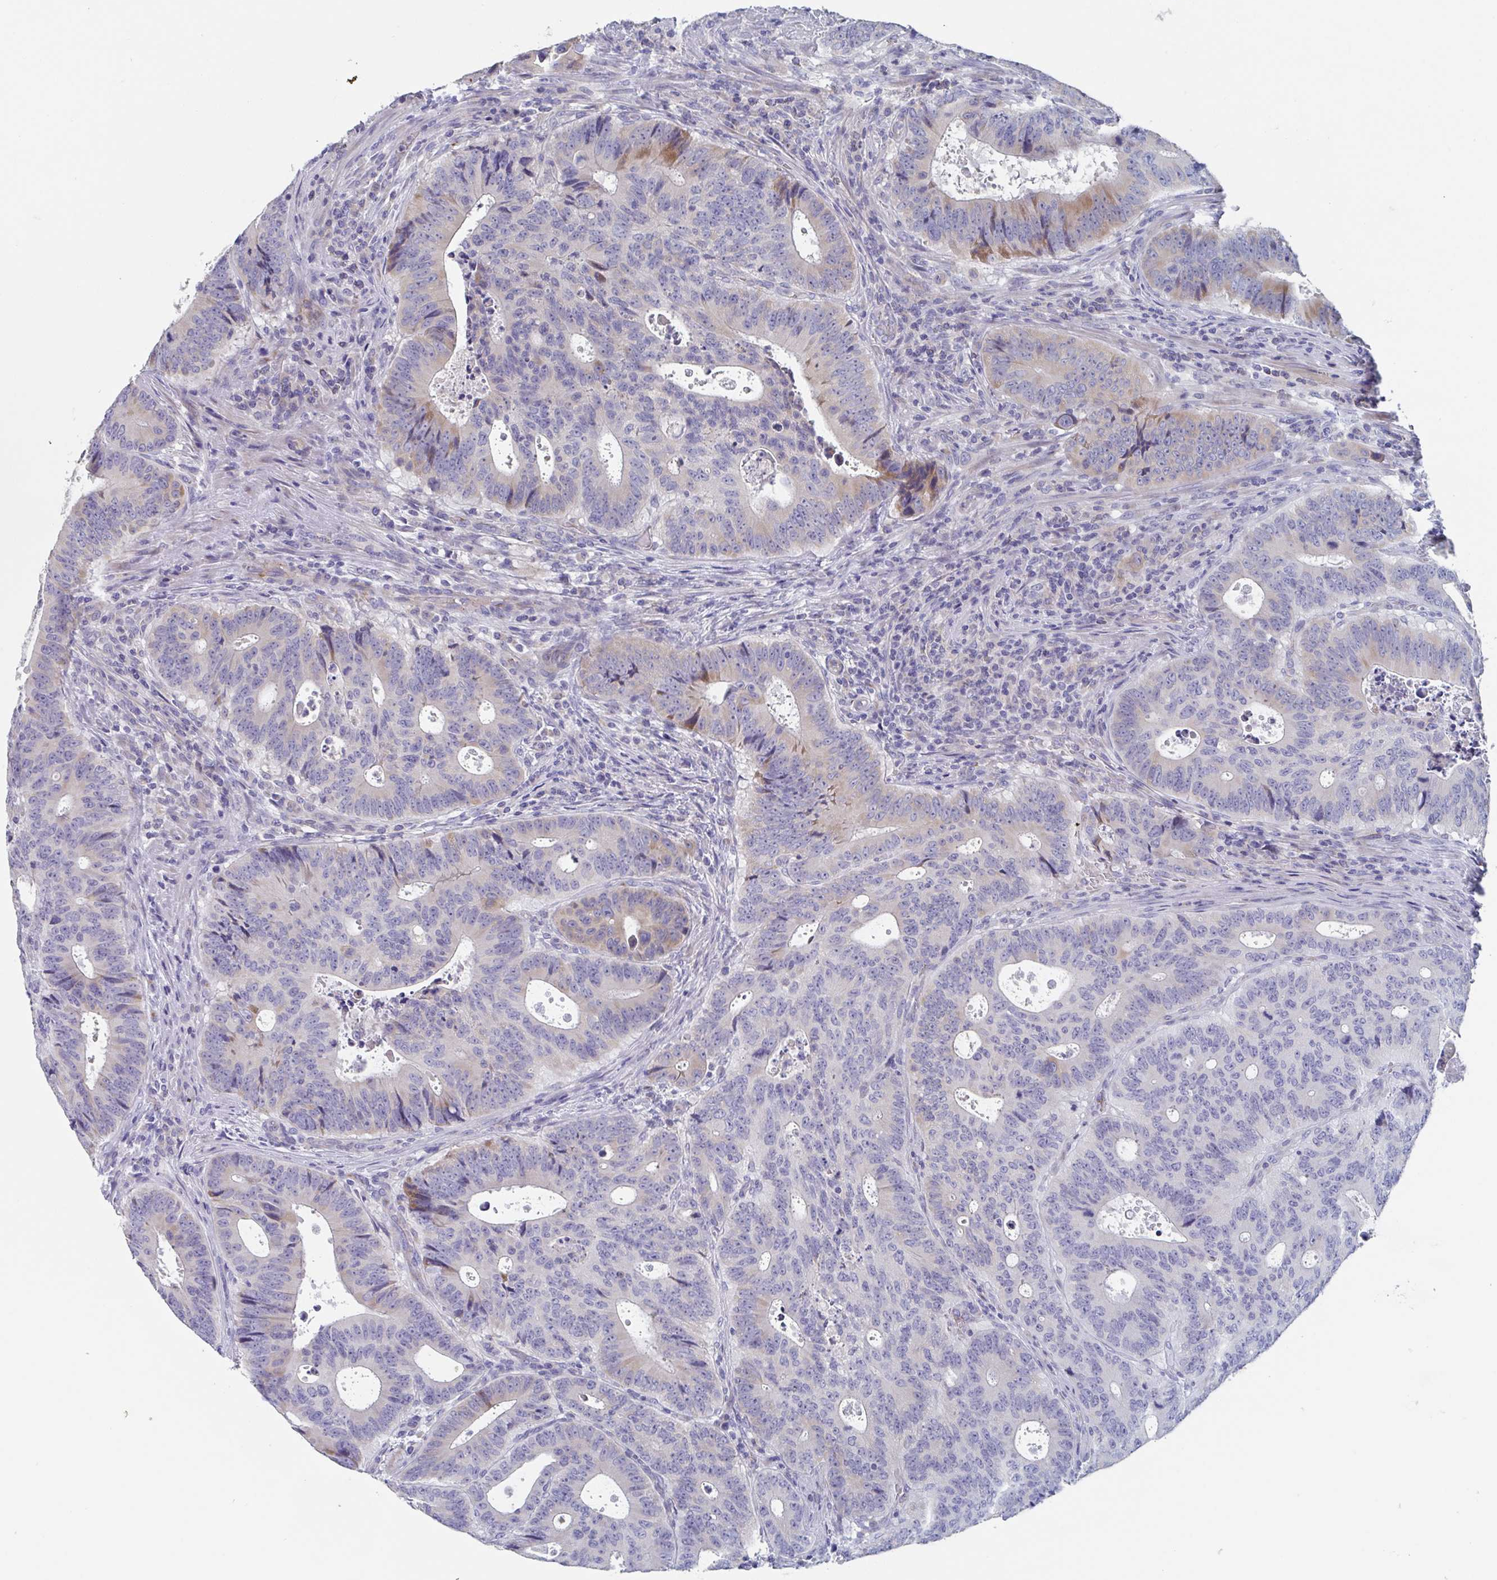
{"staining": {"intensity": "moderate", "quantity": "<25%", "location": "cytoplasmic/membranous"}, "tissue": "colorectal cancer", "cell_type": "Tumor cells", "image_type": "cancer", "snomed": [{"axis": "morphology", "description": "Adenocarcinoma, NOS"}, {"axis": "topography", "description": "Colon"}], "caption": "Tumor cells reveal low levels of moderate cytoplasmic/membranous positivity in approximately <25% of cells in human colorectal adenocarcinoma.", "gene": "ABHD16A", "patient": {"sex": "male", "age": 62}}